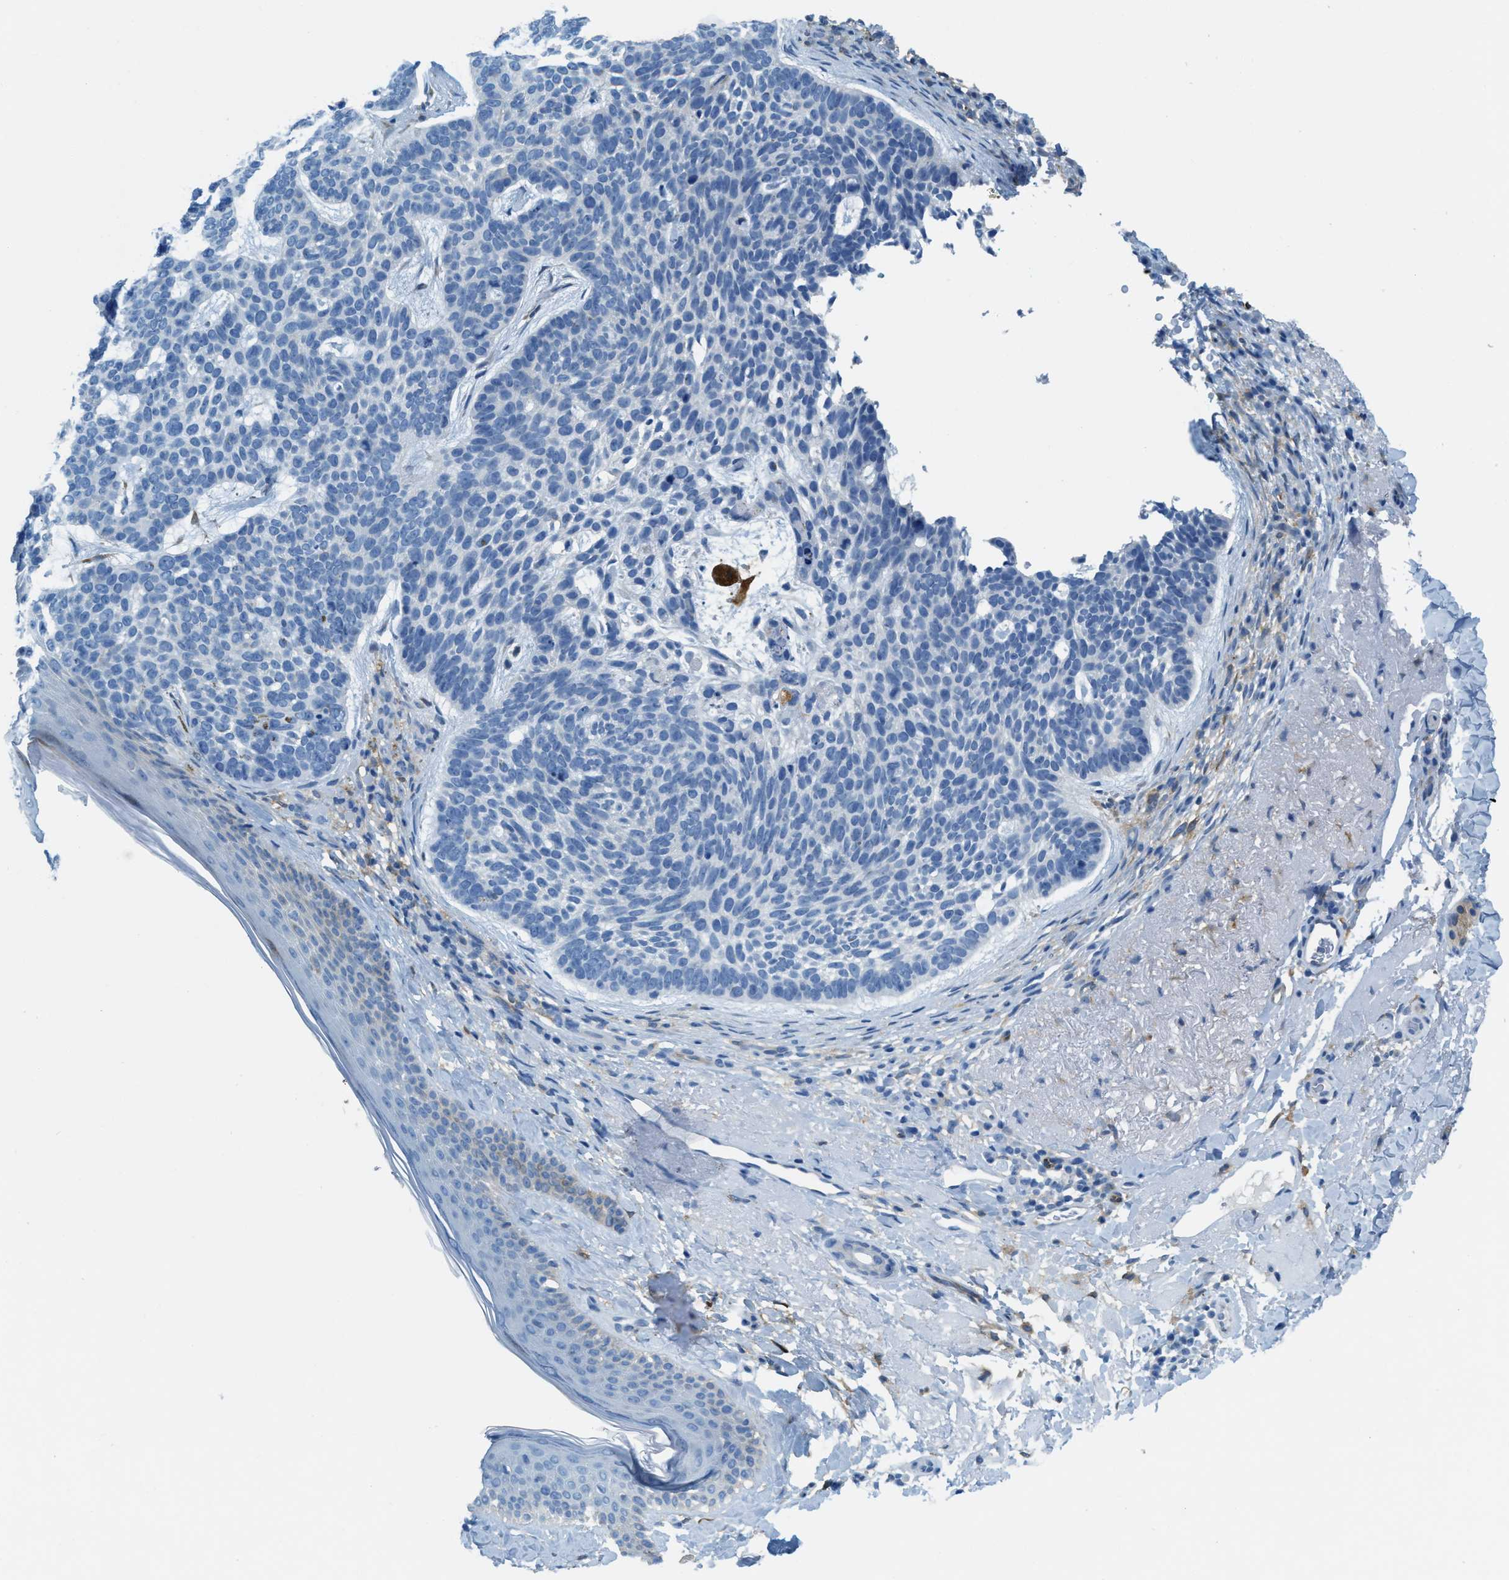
{"staining": {"intensity": "negative", "quantity": "none", "location": "none"}, "tissue": "skin cancer", "cell_type": "Tumor cells", "image_type": "cancer", "snomed": [{"axis": "morphology", "description": "Basal cell carcinoma"}, {"axis": "topography", "description": "Skin"}, {"axis": "topography", "description": "Skin of head"}], "caption": "DAB immunohistochemical staining of skin basal cell carcinoma exhibits no significant staining in tumor cells. (DAB IHC with hematoxylin counter stain).", "gene": "MATCAP2", "patient": {"sex": "female", "age": 85}}